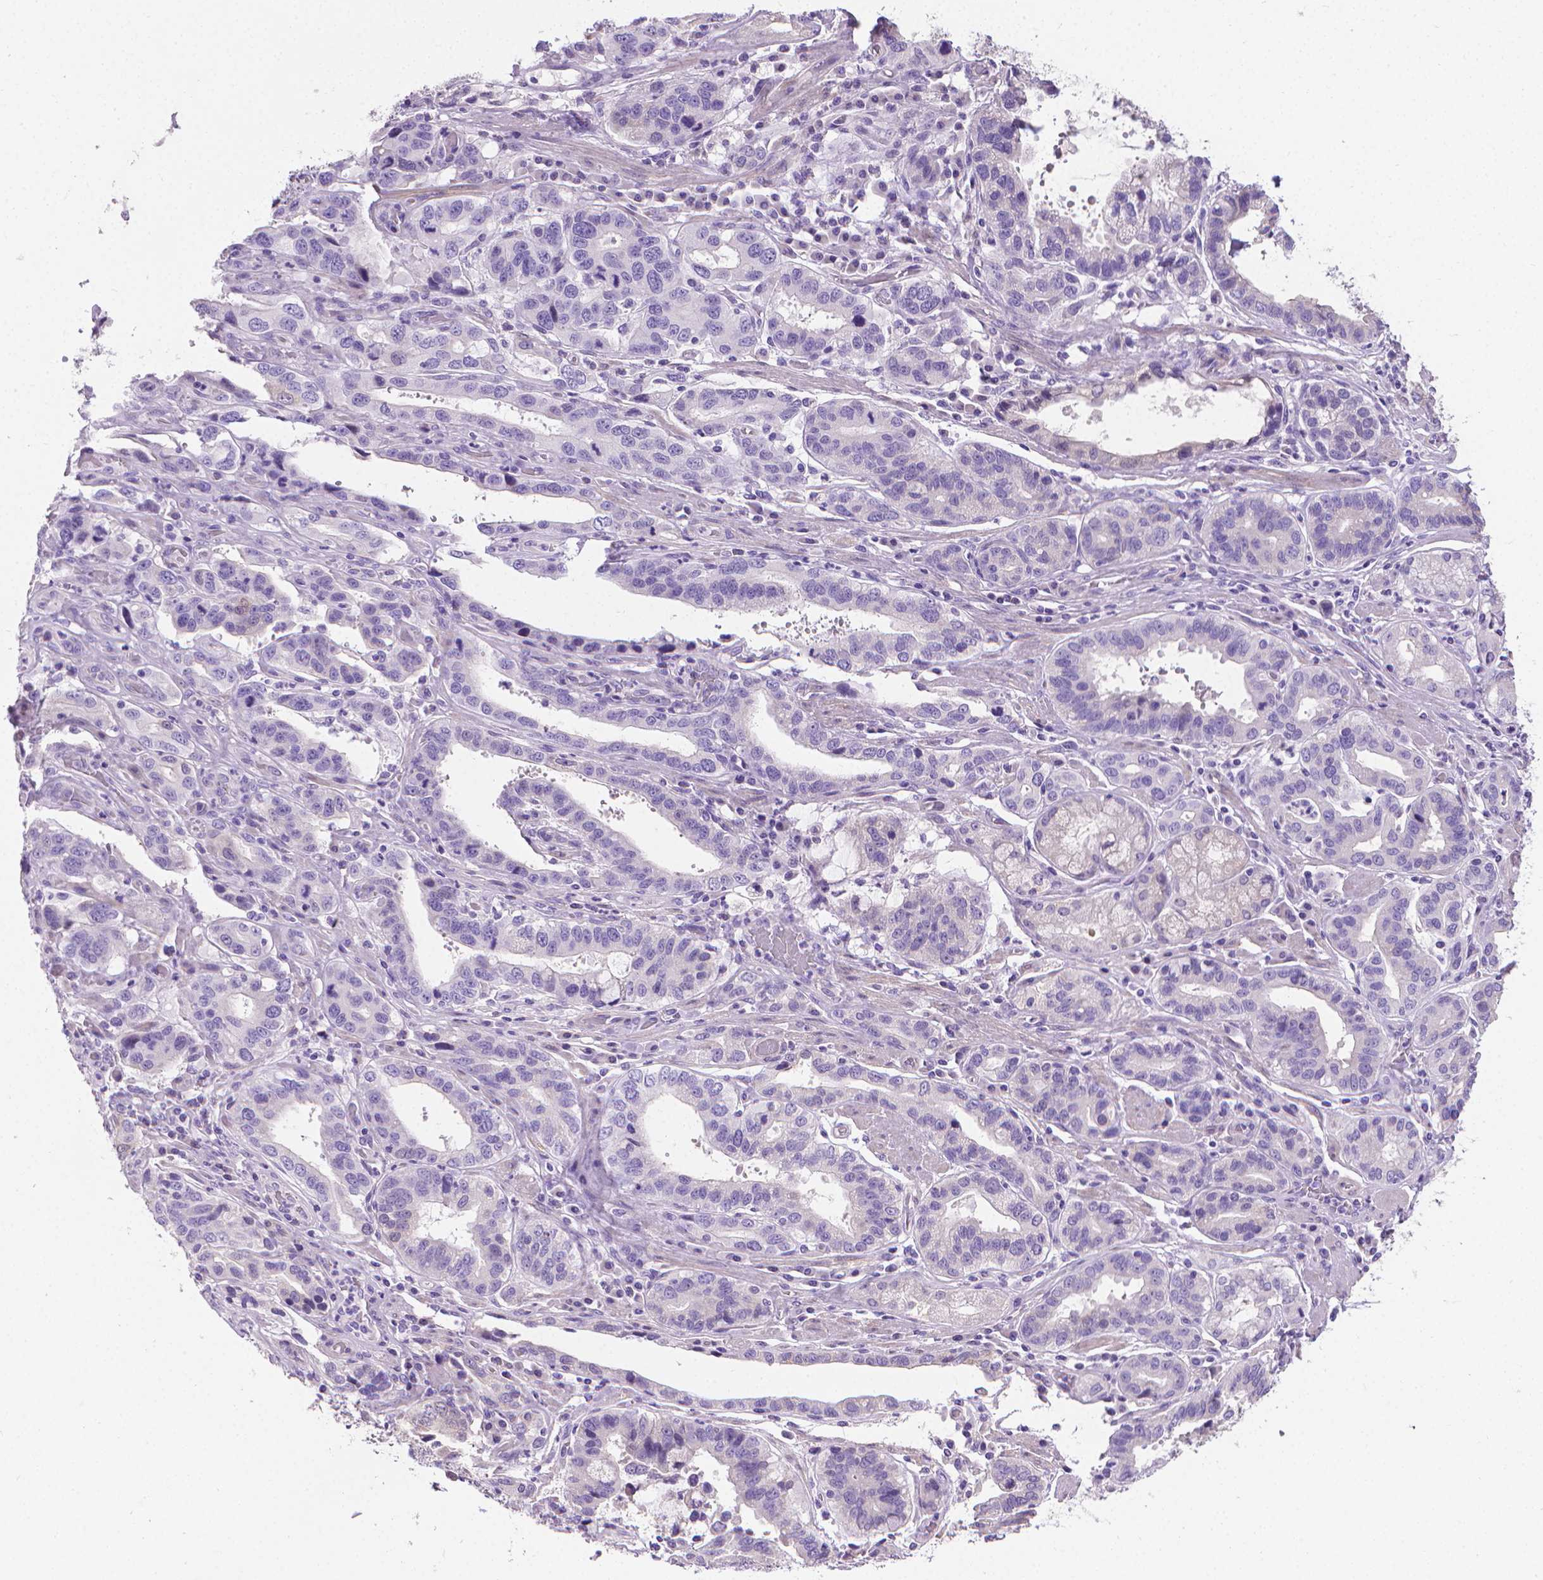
{"staining": {"intensity": "negative", "quantity": "none", "location": "none"}, "tissue": "stomach cancer", "cell_type": "Tumor cells", "image_type": "cancer", "snomed": [{"axis": "morphology", "description": "Adenocarcinoma, NOS"}, {"axis": "topography", "description": "Stomach, lower"}], "caption": "Stomach cancer stained for a protein using immunohistochemistry reveals no positivity tumor cells.", "gene": "PNMA2", "patient": {"sex": "female", "age": 76}}